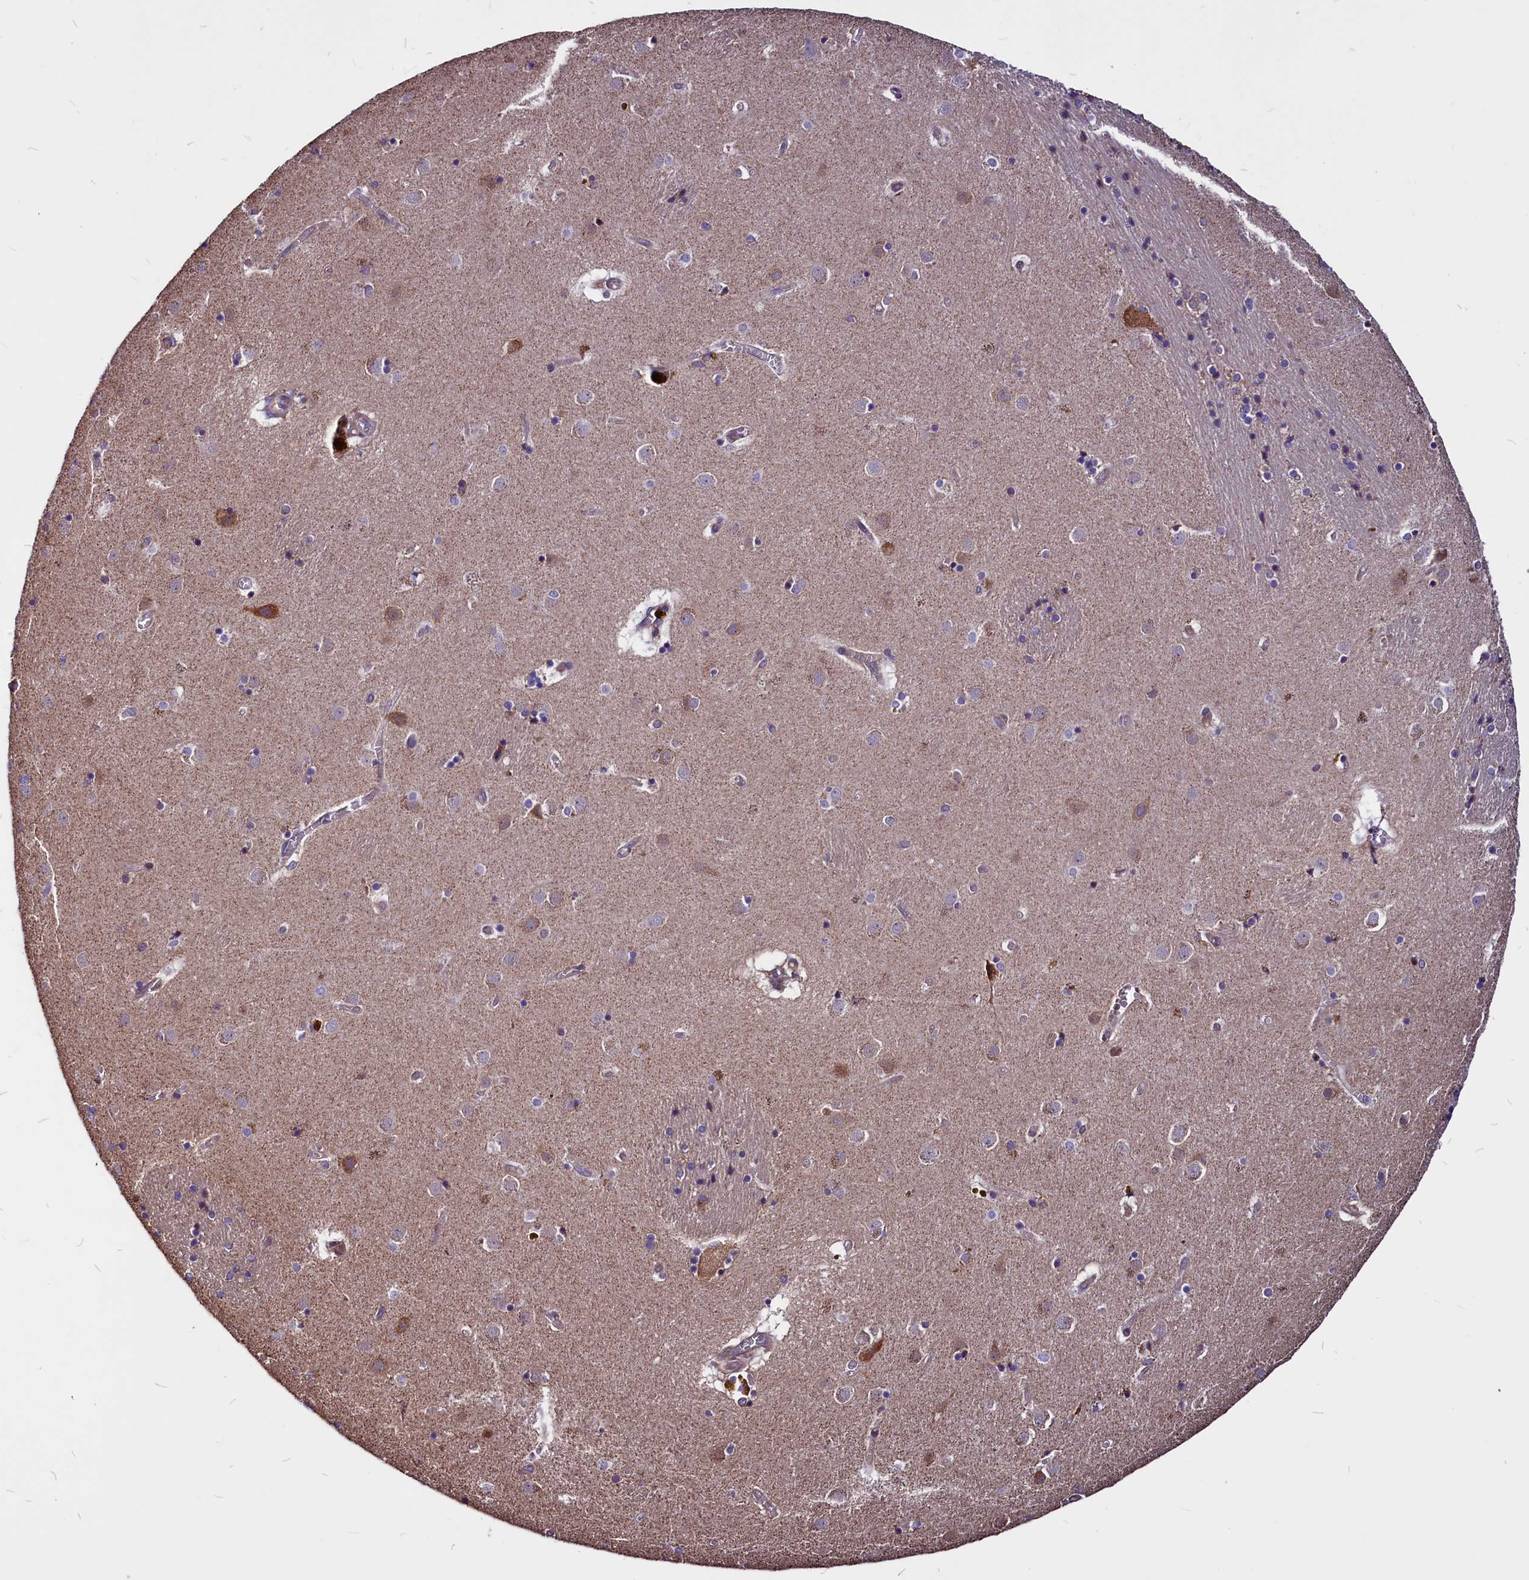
{"staining": {"intensity": "negative", "quantity": "none", "location": "none"}, "tissue": "caudate", "cell_type": "Glial cells", "image_type": "normal", "snomed": [{"axis": "morphology", "description": "Normal tissue, NOS"}, {"axis": "topography", "description": "Lateral ventricle wall"}], "caption": "This is an immunohistochemistry histopathology image of benign caudate. There is no staining in glial cells.", "gene": "EIF3G", "patient": {"sex": "male", "age": 70}}